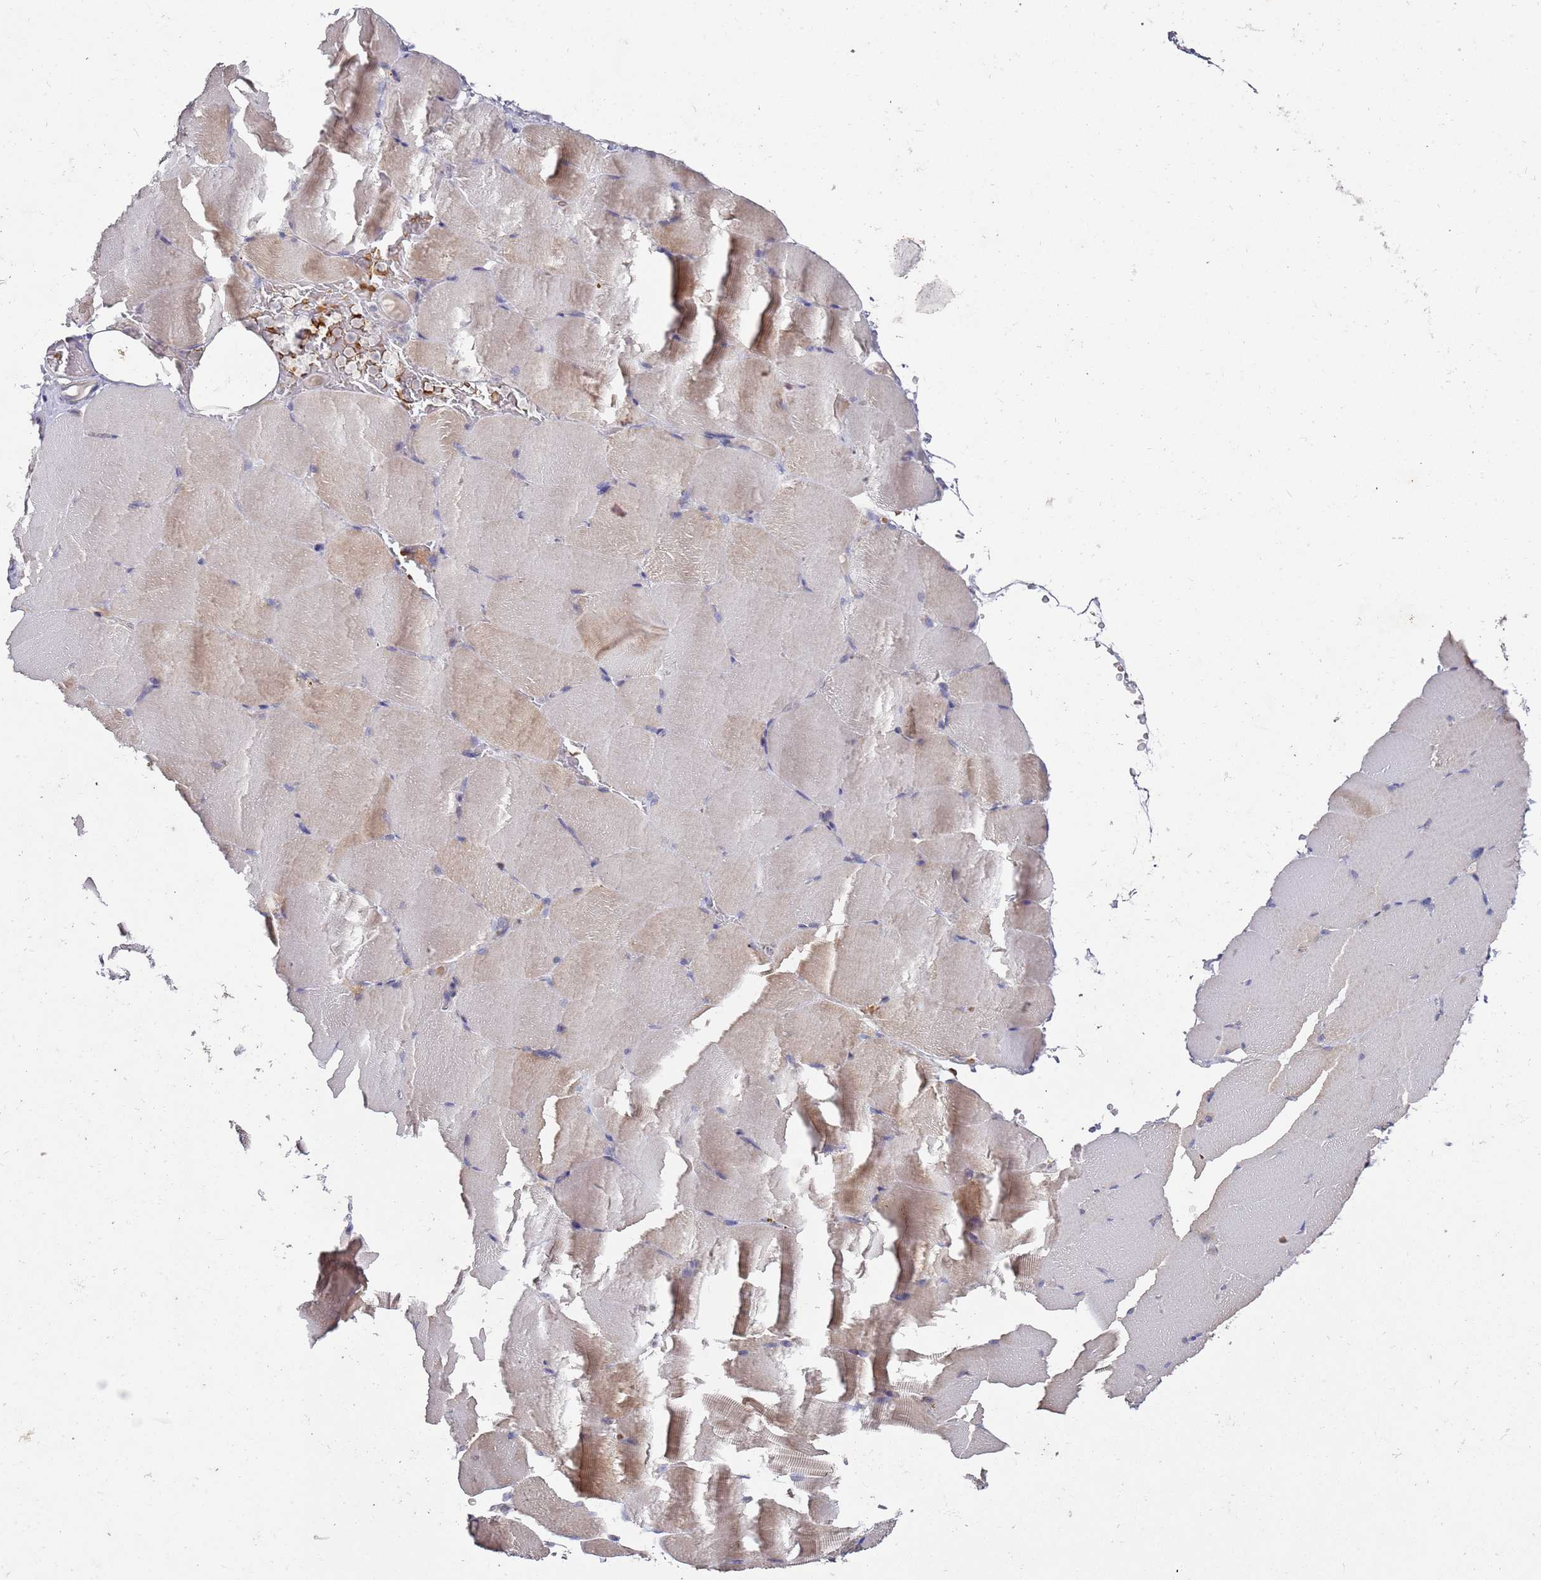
{"staining": {"intensity": "weak", "quantity": "<25%", "location": "cytoplasmic/membranous"}, "tissue": "skeletal muscle", "cell_type": "Myocytes", "image_type": "normal", "snomed": [{"axis": "morphology", "description": "Normal tissue, NOS"}, {"axis": "topography", "description": "Skeletal muscle"}, {"axis": "topography", "description": "Parathyroid gland"}], "caption": "Myocytes are negative for brown protein staining in benign skeletal muscle. (DAB (3,3'-diaminobenzidine) immunohistochemistry (IHC), high magnification).", "gene": "LACC1", "patient": {"sex": "female", "age": 37}}